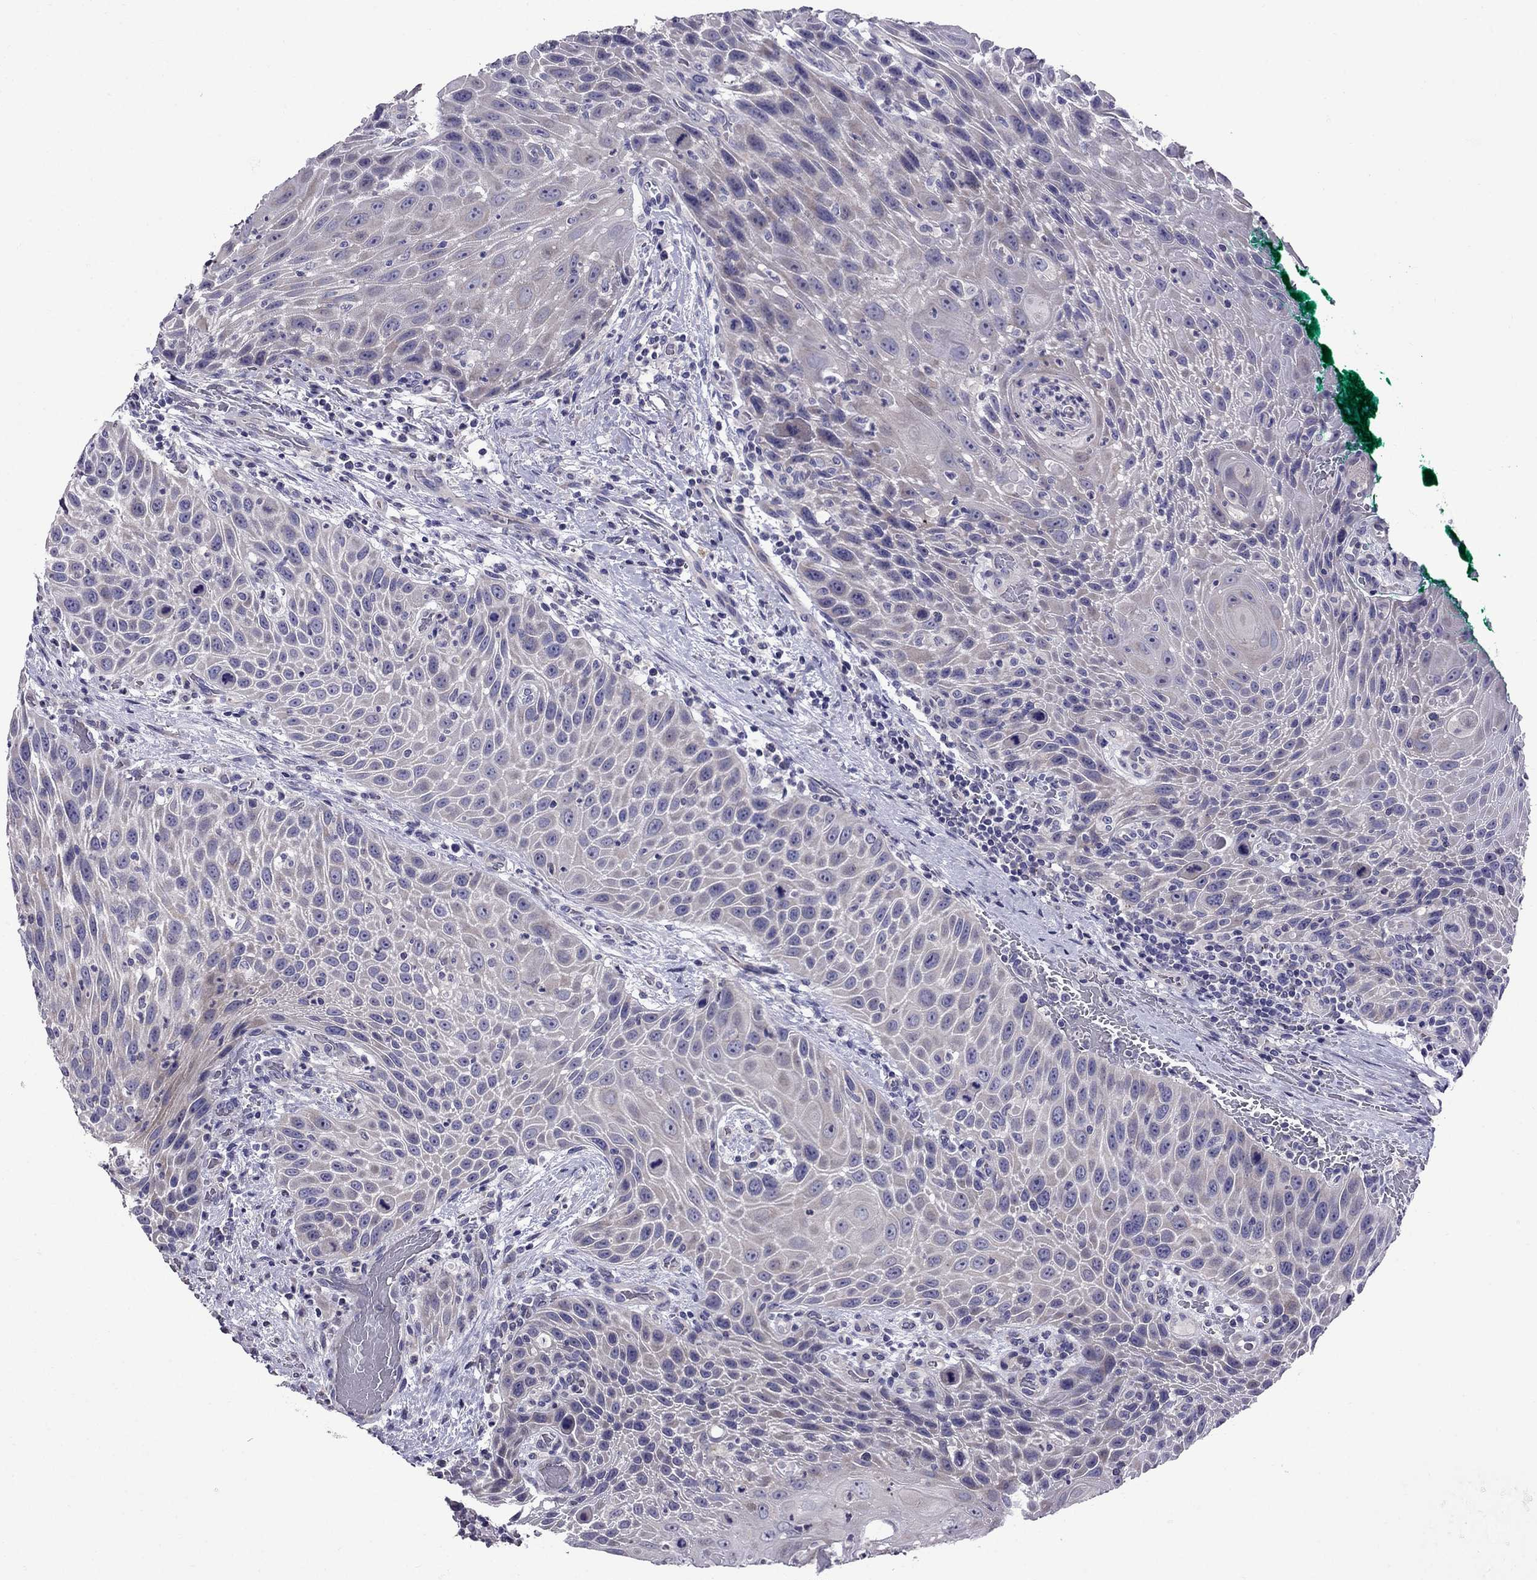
{"staining": {"intensity": "weak", "quantity": "<25%", "location": "cytoplasmic/membranous"}, "tissue": "head and neck cancer", "cell_type": "Tumor cells", "image_type": "cancer", "snomed": [{"axis": "morphology", "description": "Squamous cell carcinoma, NOS"}, {"axis": "topography", "description": "Head-Neck"}], "caption": "The micrograph shows no significant staining in tumor cells of head and neck cancer (squamous cell carcinoma).", "gene": "OXCT2", "patient": {"sex": "male", "age": 69}}